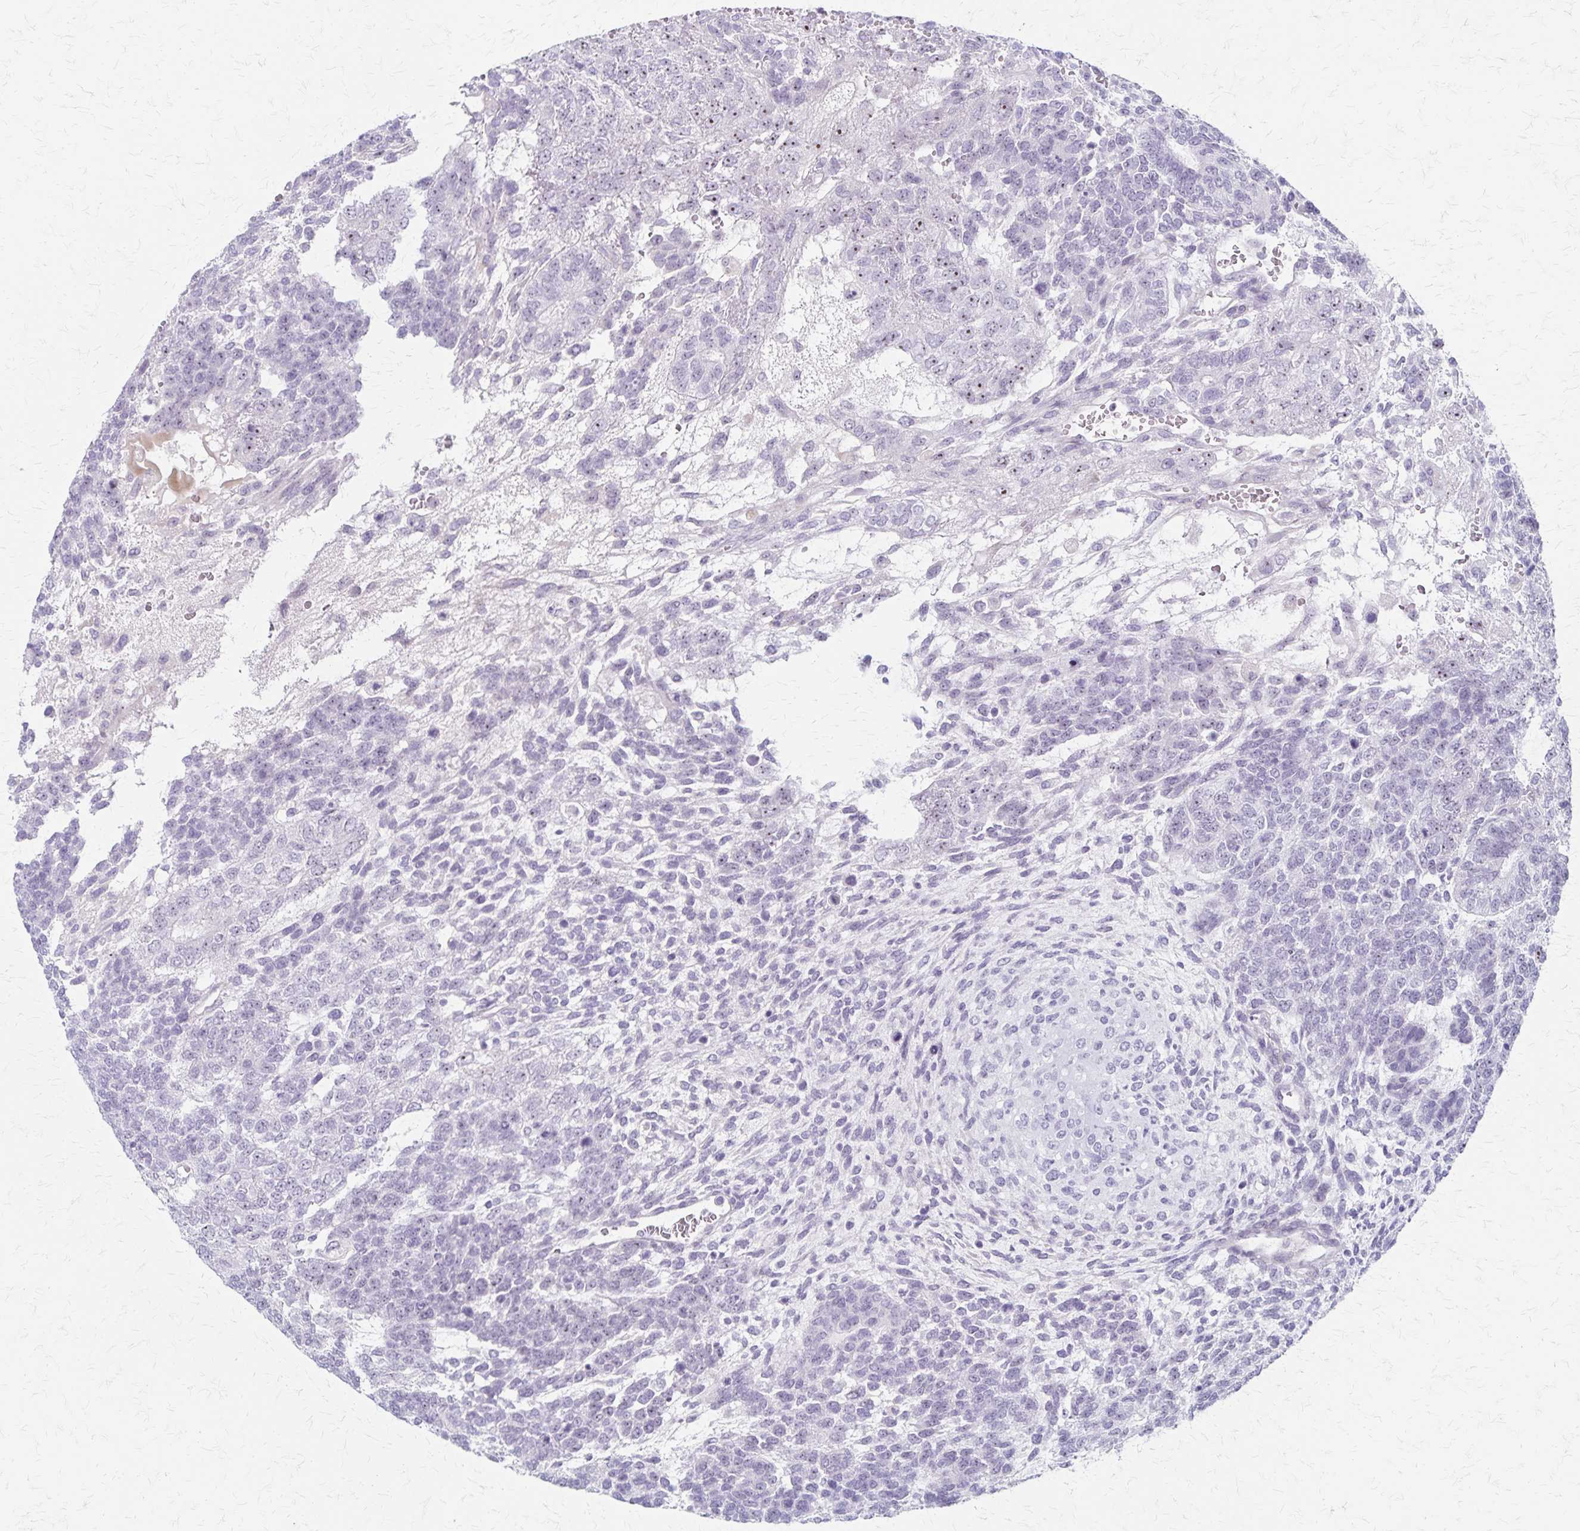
{"staining": {"intensity": "moderate", "quantity": "25%-75%", "location": "nuclear"}, "tissue": "testis cancer", "cell_type": "Tumor cells", "image_type": "cancer", "snomed": [{"axis": "morphology", "description": "Normal tissue, NOS"}, {"axis": "morphology", "description": "Carcinoma, Embryonal, NOS"}, {"axis": "topography", "description": "Testis"}, {"axis": "topography", "description": "Epididymis"}], "caption": "Immunohistochemistry photomicrograph of embryonal carcinoma (testis) stained for a protein (brown), which shows medium levels of moderate nuclear staining in approximately 25%-75% of tumor cells.", "gene": "DLK2", "patient": {"sex": "male", "age": 23}}